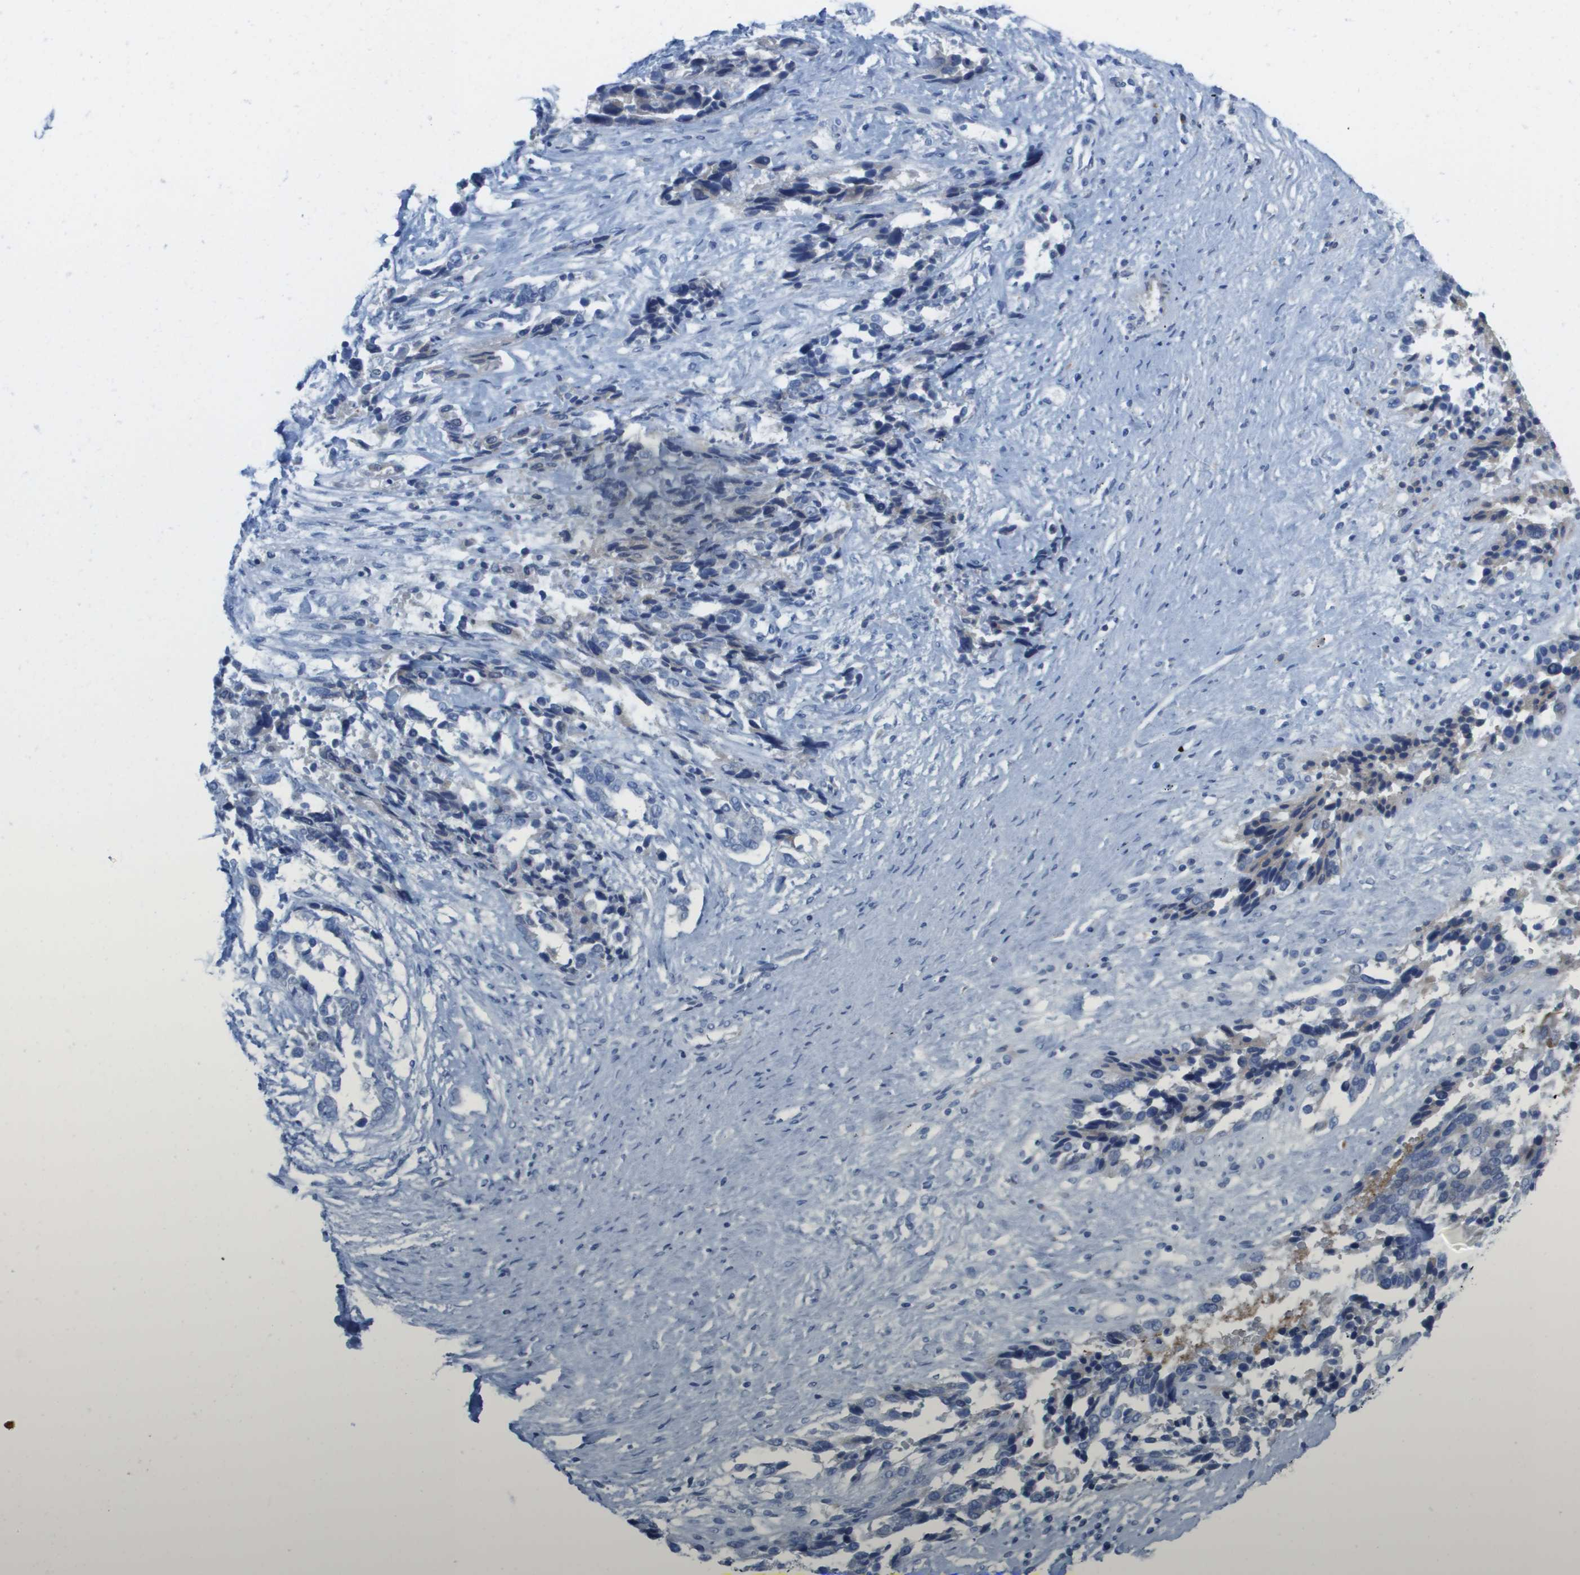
{"staining": {"intensity": "negative", "quantity": "none", "location": "none"}, "tissue": "ovarian cancer", "cell_type": "Tumor cells", "image_type": "cancer", "snomed": [{"axis": "morphology", "description": "Cystadenocarcinoma, serous, NOS"}, {"axis": "topography", "description": "Ovary"}], "caption": "The immunohistochemistry (IHC) image has no significant staining in tumor cells of ovarian cancer tissue.", "gene": "GPR18", "patient": {"sex": "female", "age": 44}}